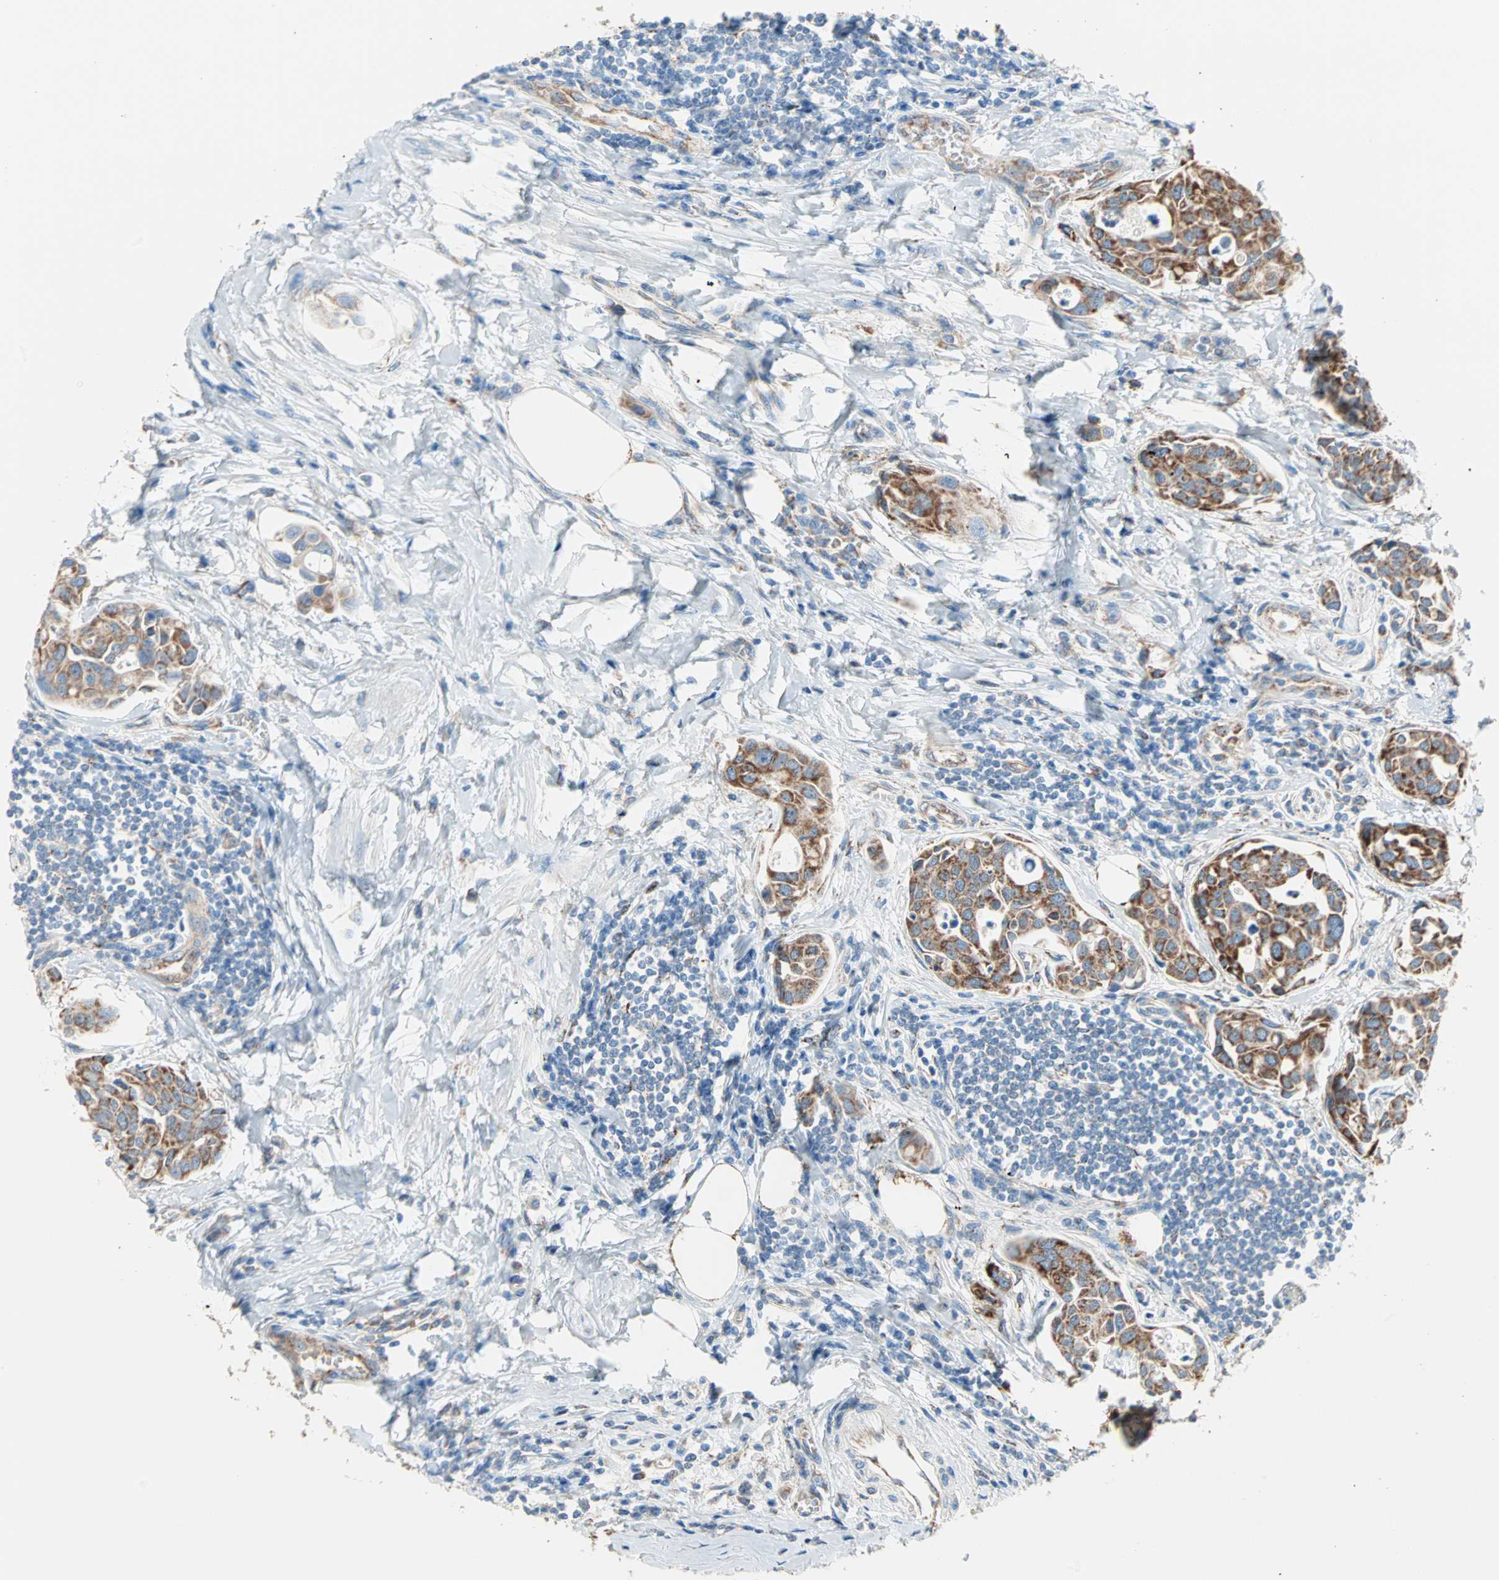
{"staining": {"intensity": "strong", "quantity": ">75%", "location": "cytoplasmic/membranous"}, "tissue": "urothelial cancer", "cell_type": "Tumor cells", "image_type": "cancer", "snomed": [{"axis": "morphology", "description": "Urothelial carcinoma, High grade"}, {"axis": "topography", "description": "Urinary bladder"}], "caption": "Human urothelial cancer stained with a brown dye demonstrates strong cytoplasmic/membranous positive expression in about >75% of tumor cells.", "gene": "TST", "patient": {"sex": "male", "age": 78}}